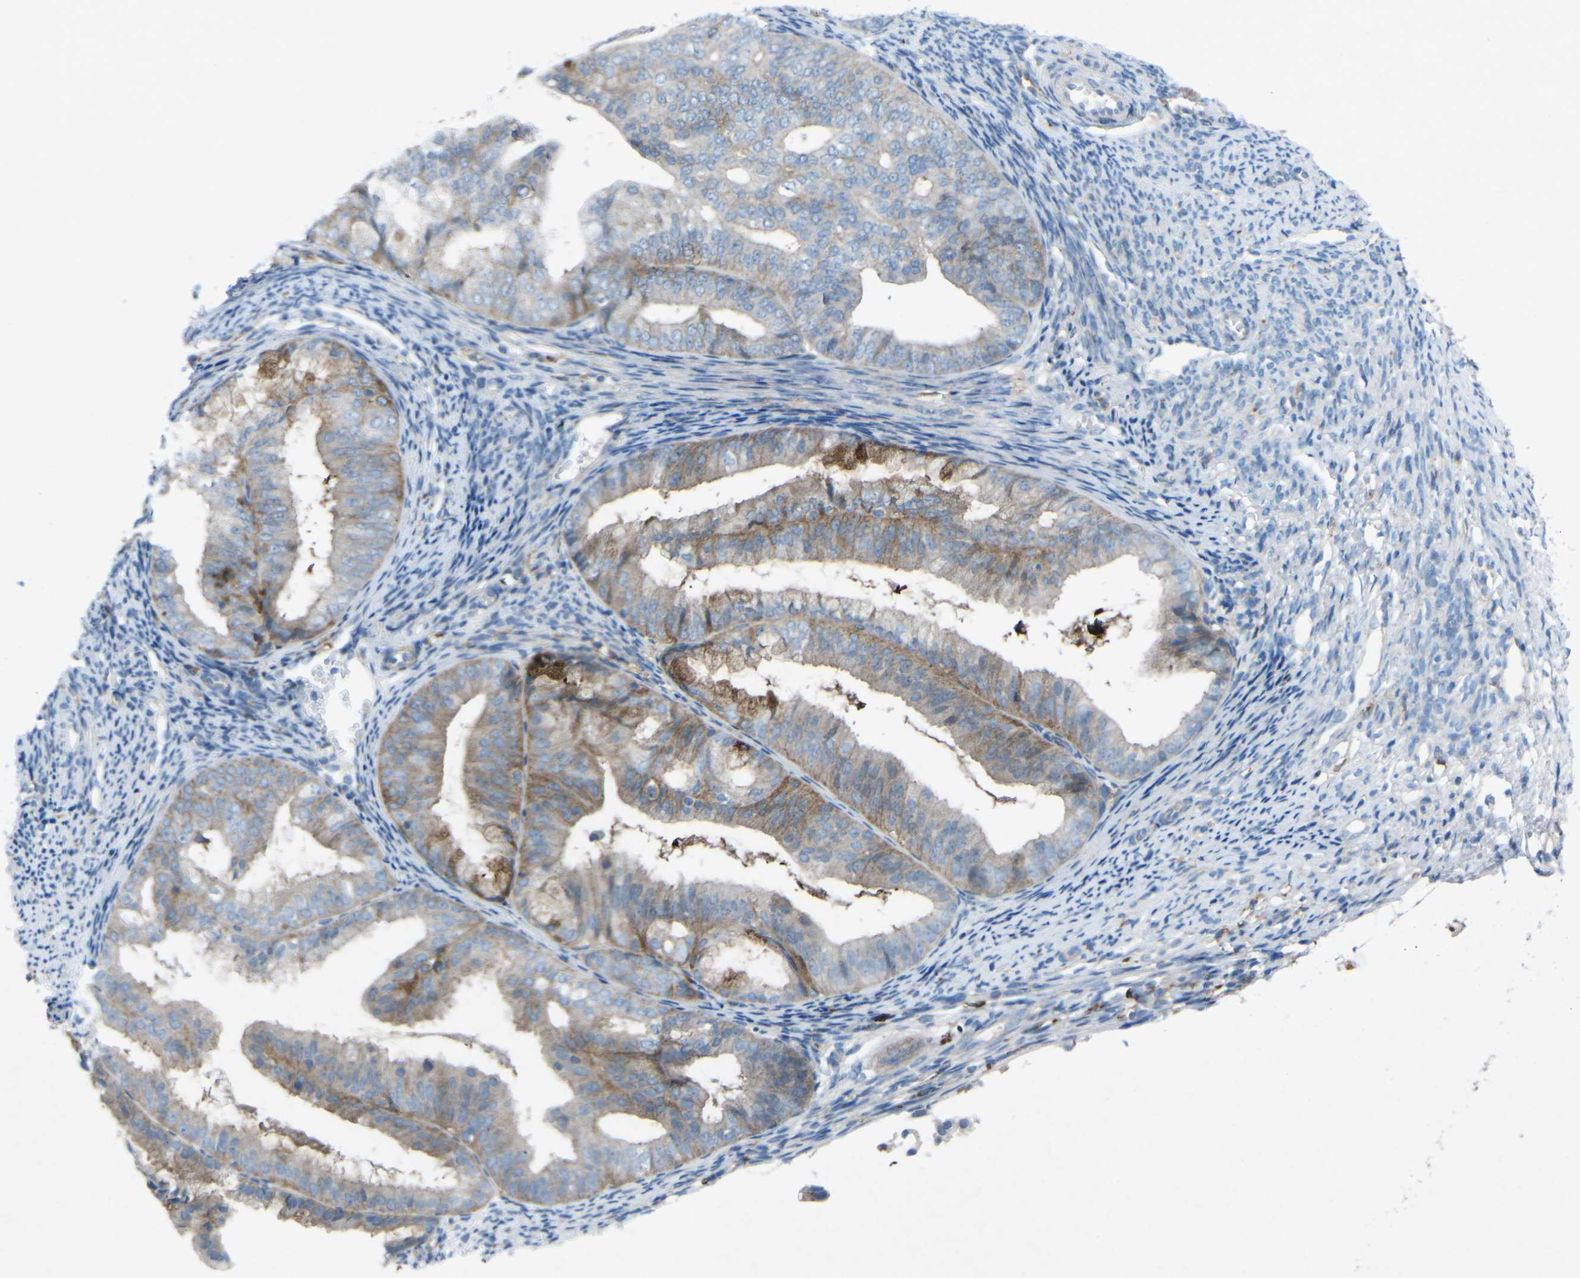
{"staining": {"intensity": "moderate", "quantity": ">75%", "location": "cytoplasmic/membranous"}, "tissue": "endometrial cancer", "cell_type": "Tumor cells", "image_type": "cancer", "snomed": [{"axis": "morphology", "description": "Adenocarcinoma, NOS"}, {"axis": "topography", "description": "Endometrium"}], "caption": "A high-resolution photomicrograph shows immunohistochemistry (IHC) staining of endometrial adenocarcinoma, which demonstrates moderate cytoplasmic/membranous expression in about >75% of tumor cells. The staining was performed using DAB, with brown indicating positive protein expression. Nuclei are stained blue with hematoxylin.", "gene": "STK11", "patient": {"sex": "female", "age": 63}}